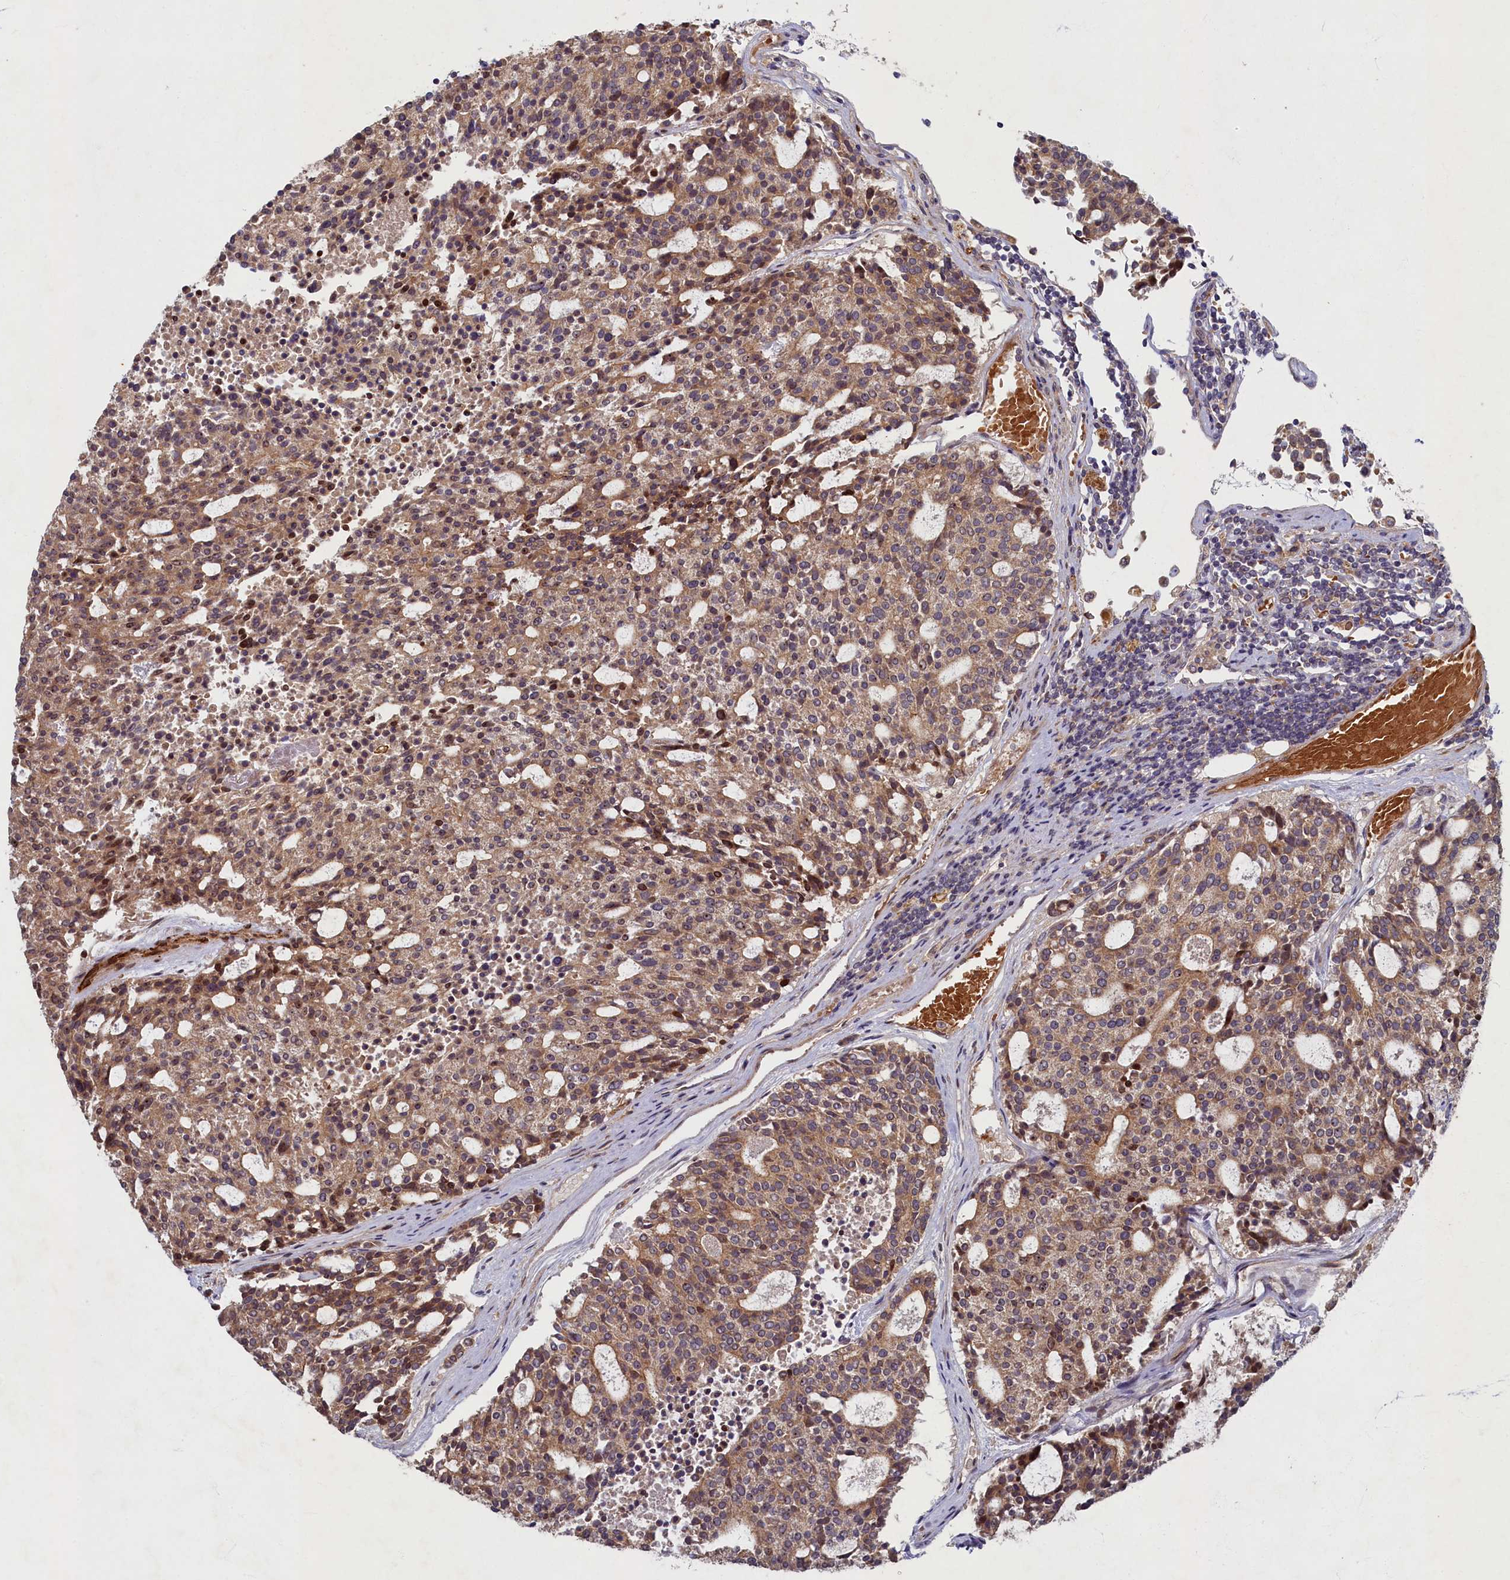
{"staining": {"intensity": "moderate", "quantity": ">75%", "location": "cytoplasmic/membranous"}, "tissue": "carcinoid", "cell_type": "Tumor cells", "image_type": "cancer", "snomed": [{"axis": "morphology", "description": "Carcinoid, malignant, NOS"}, {"axis": "topography", "description": "Pancreas"}], "caption": "A brown stain highlights moderate cytoplasmic/membranous positivity of a protein in human carcinoid (malignant) tumor cells.", "gene": "CEP20", "patient": {"sex": "female", "age": 54}}